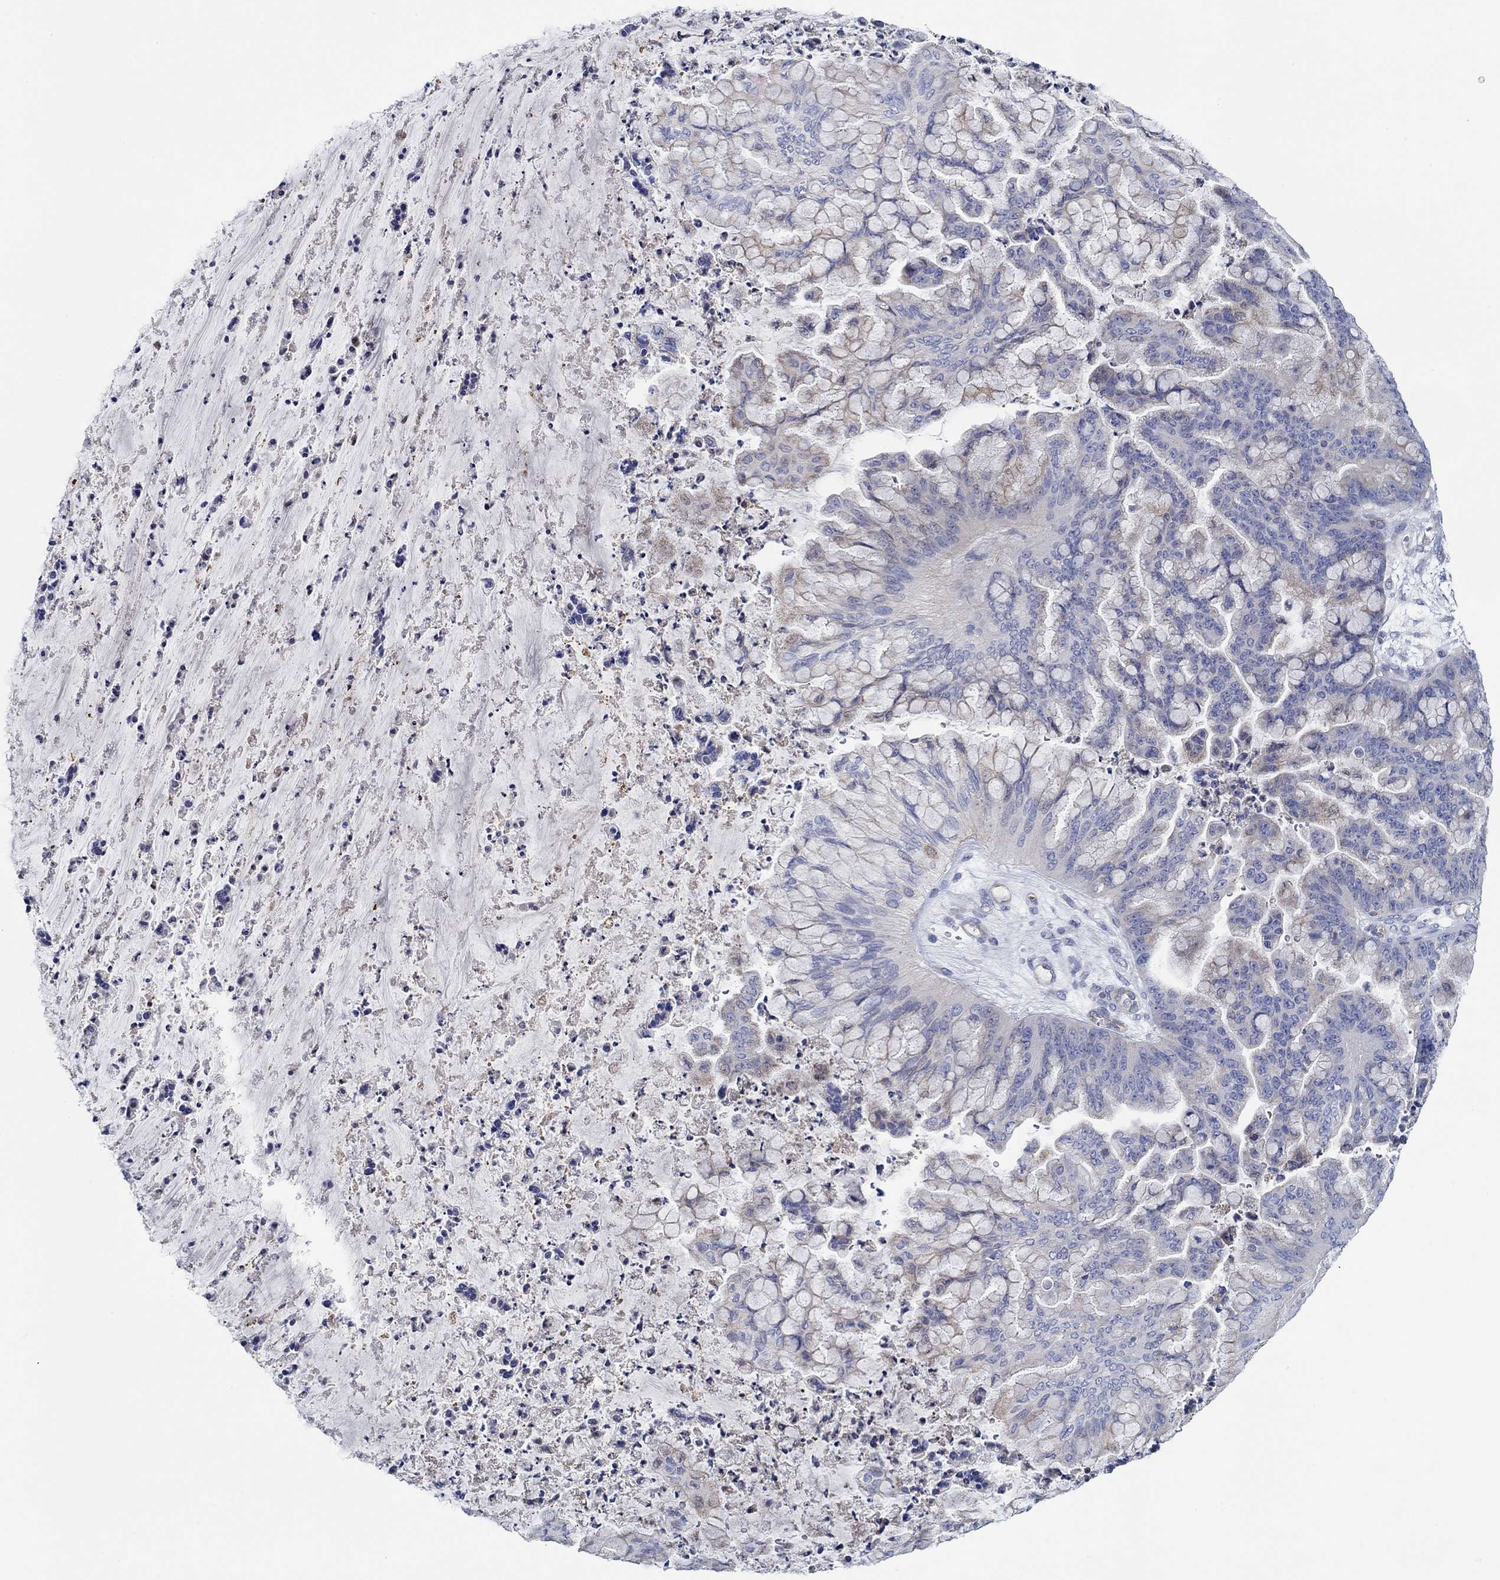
{"staining": {"intensity": "negative", "quantity": "none", "location": "none"}, "tissue": "ovarian cancer", "cell_type": "Tumor cells", "image_type": "cancer", "snomed": [{"axis": "morphology", "description": "Cystadenocarcinoma, mucinous, NOS"}, {"axis": "topography", "description": "Ovary"}], "caption": "Immunohistochemistry of mucinous cystadenocarcinoma (ovarian) displays no expression in tumor cells.", "gene": "CFAP61", "patient": {"sex": "female", "age": 67}}